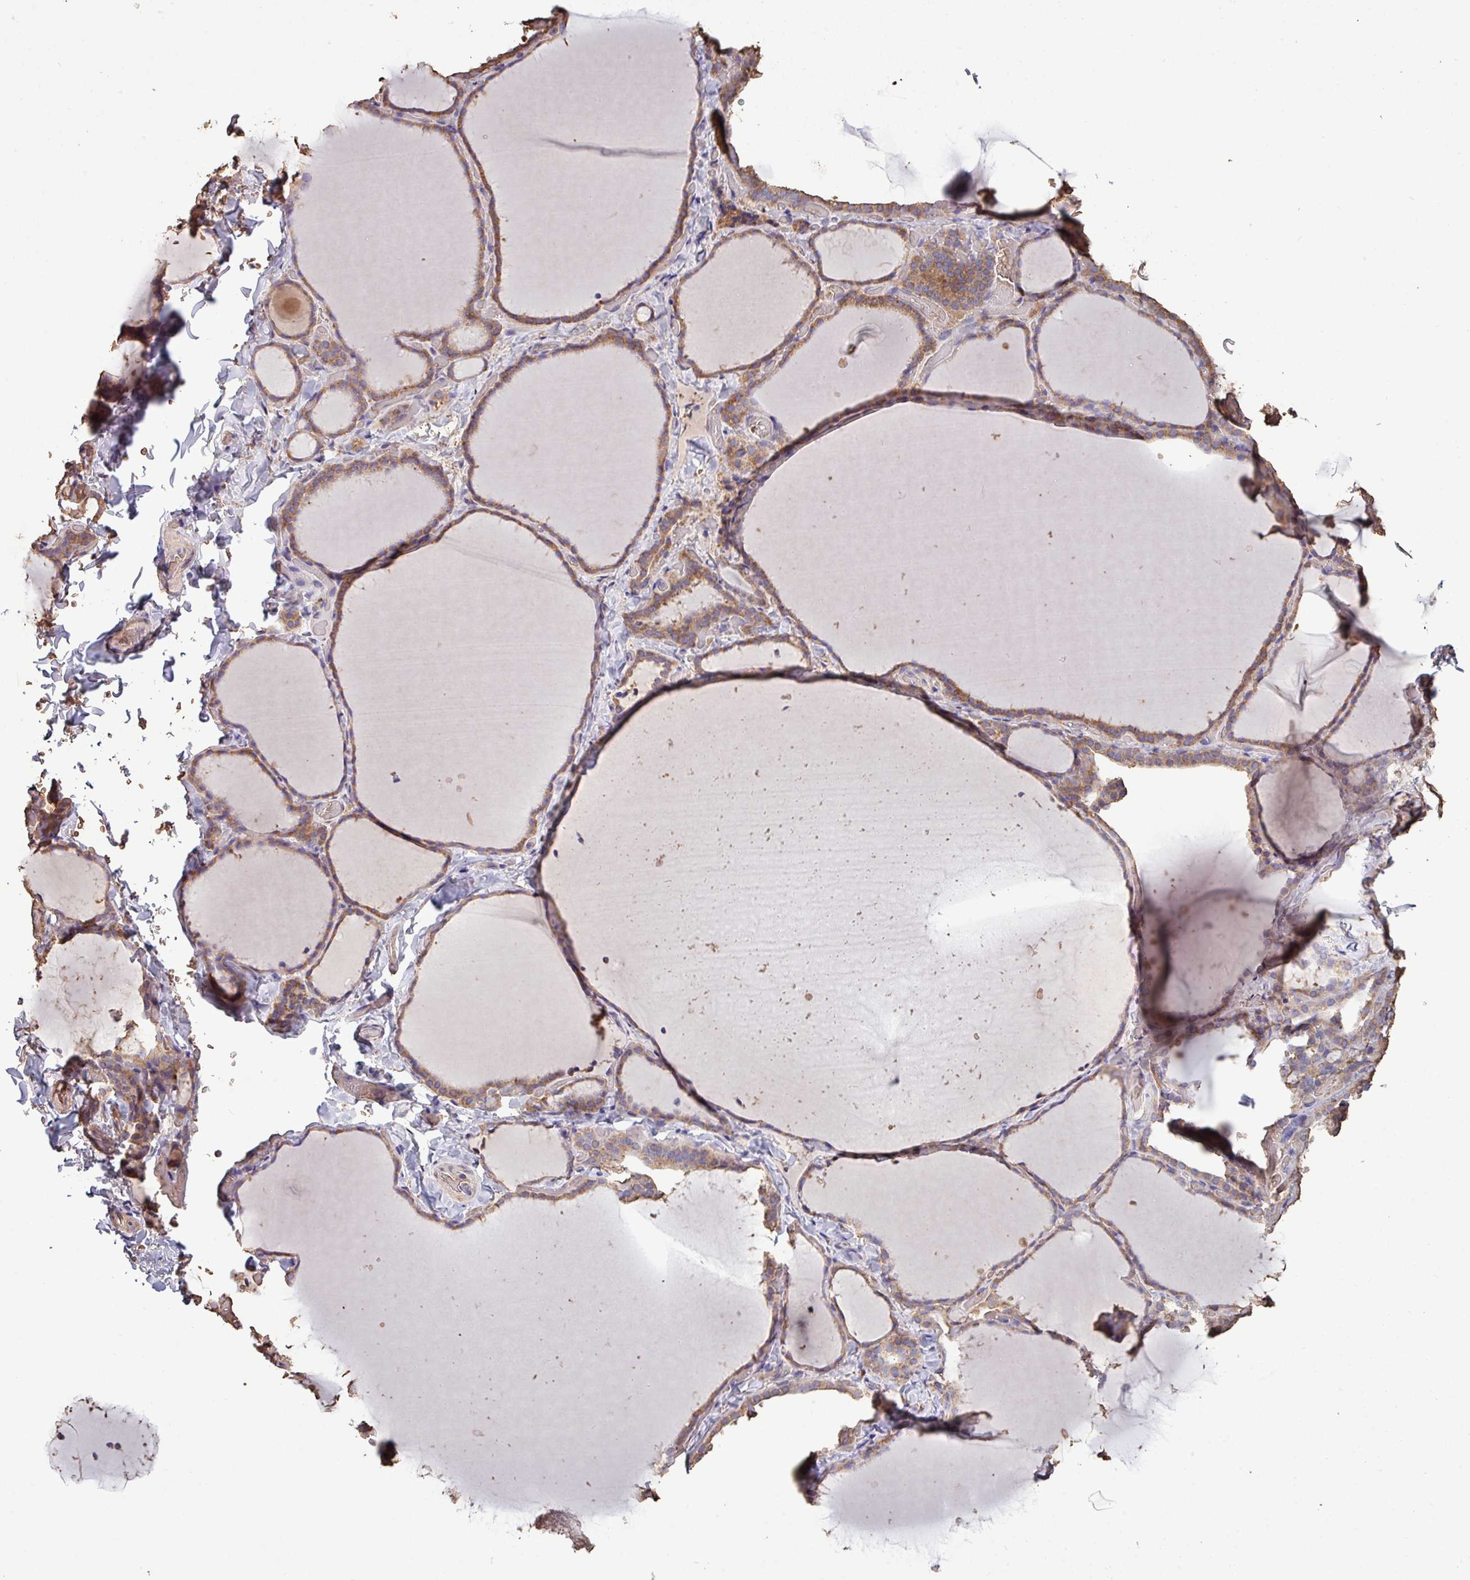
{"staining": {"intensity": "moderate", "quantity": "25%-75%", "location": "cytoplasmic/membranous"}, "tissue": "thyroid gland", "cell_type": "Glandular cells", "image_type": "normal", "snomed": [{"axis": "morphology", "description": "Normal tissue, NOS"}, {"axis": "topography", "description": "Thyroid gland"}], "caption": "The immunohistochemical stain highlights moderate cytoplasmic/membranous staining in glandular cells of benign thyroid gland. The protein of interest is shown in brown color, while the nuclei are stained blue.", "gene": "CAMK2A", "patient": {"sex": "female", "age": 22}}